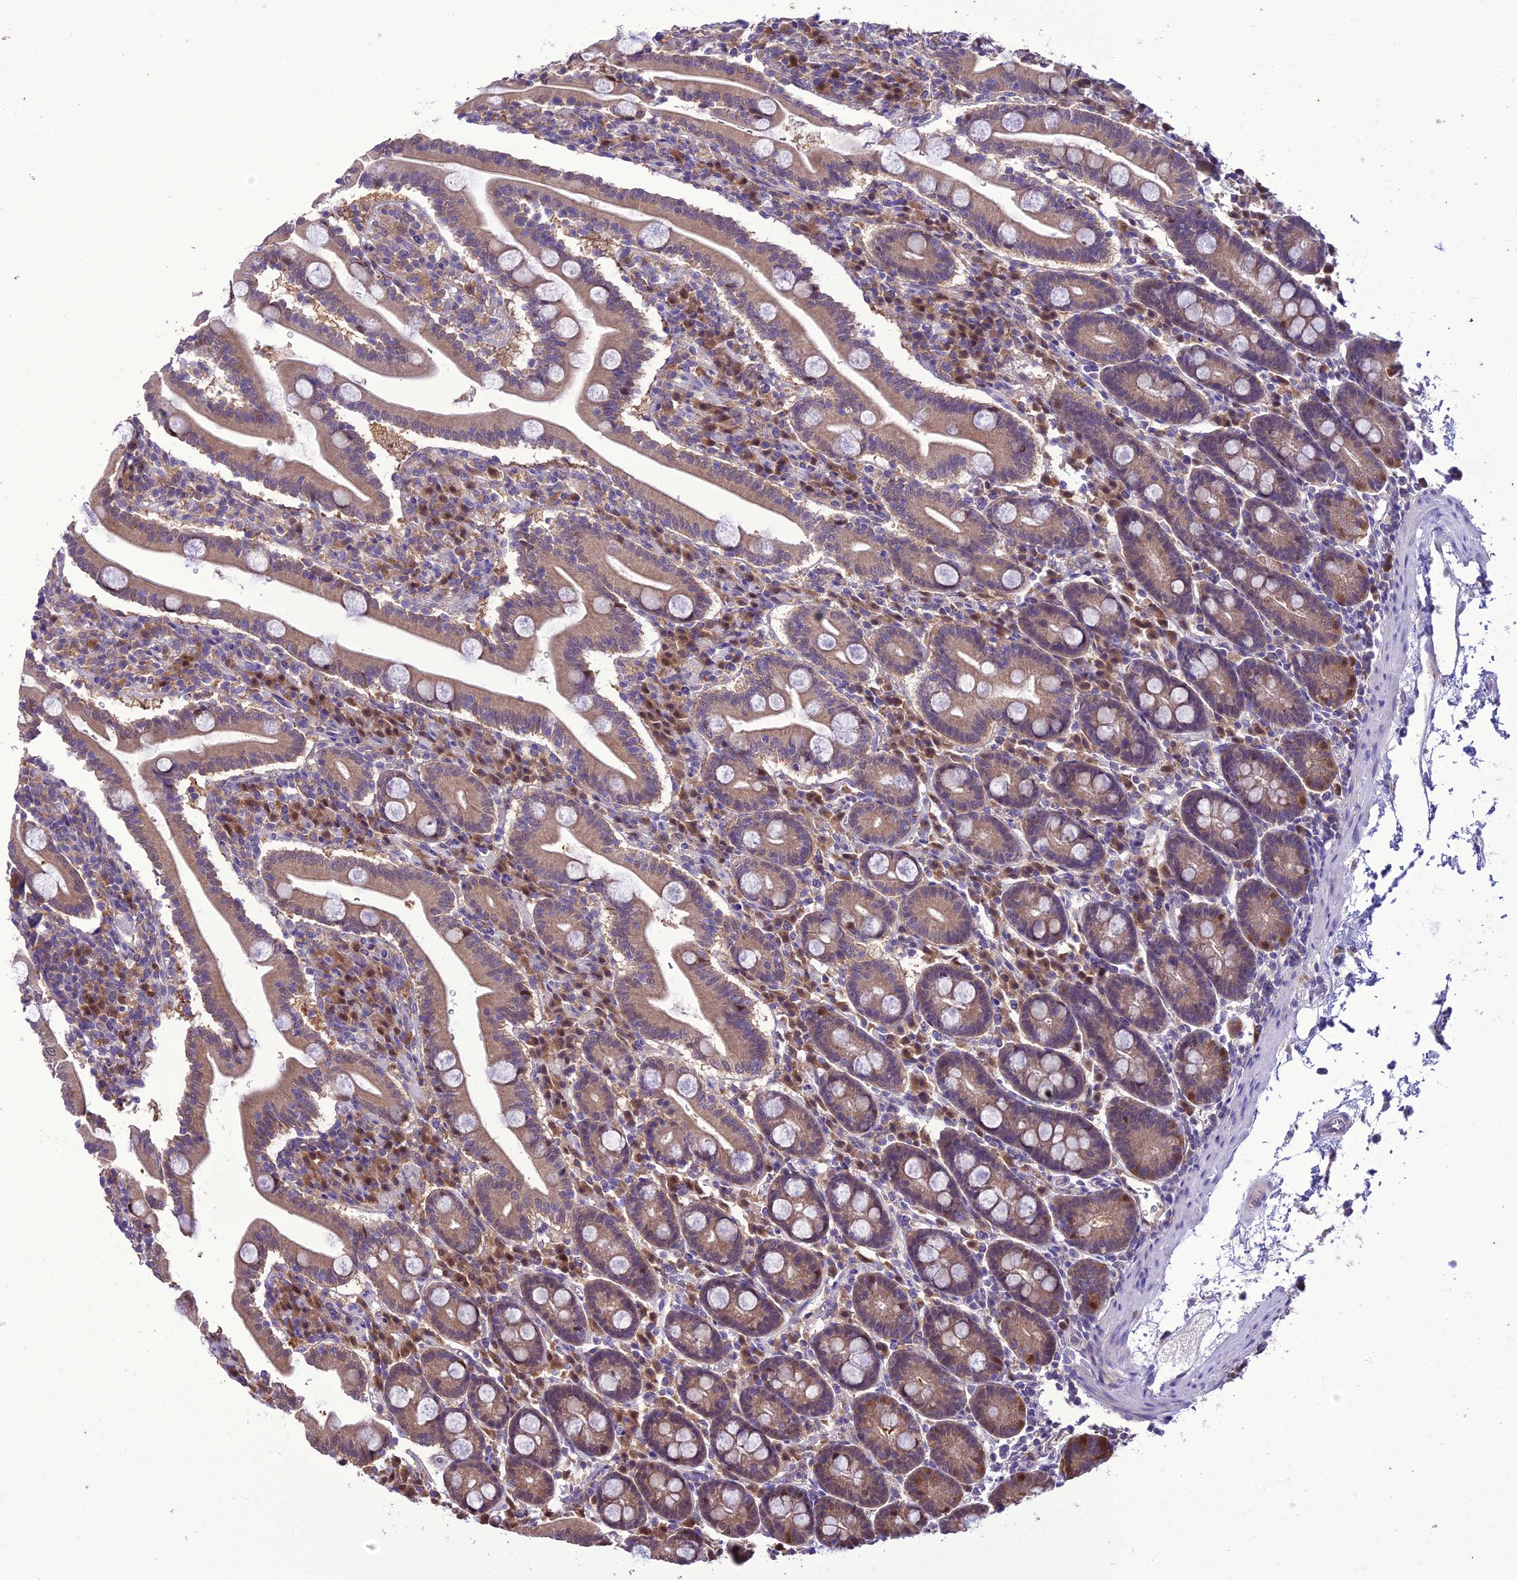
{"staining": {"intensity": "weak", "quantity": ">75%", "location": "cytoplasmic/membranous"}, "tissue": "duodenum", "cell_type": "Glandular cells", "image_type": "normal", "snomed": [{"axis": "morphology", "description": "Normal tissue, NOS"}, {"axis": "topography", "description": "Duodenum"}], "caption": "Glandular cells demonstrate low levels of weak cytoplasmic/membranous positivity in approximately >75% of cells in normal duodenum. The protein is stained brown, and the nuclei are stained in blue (DAB IHC with brightfield microscopy, high magnification).", "gene": "BORCS6", "patient": {"sex": "male", "age": 35}}